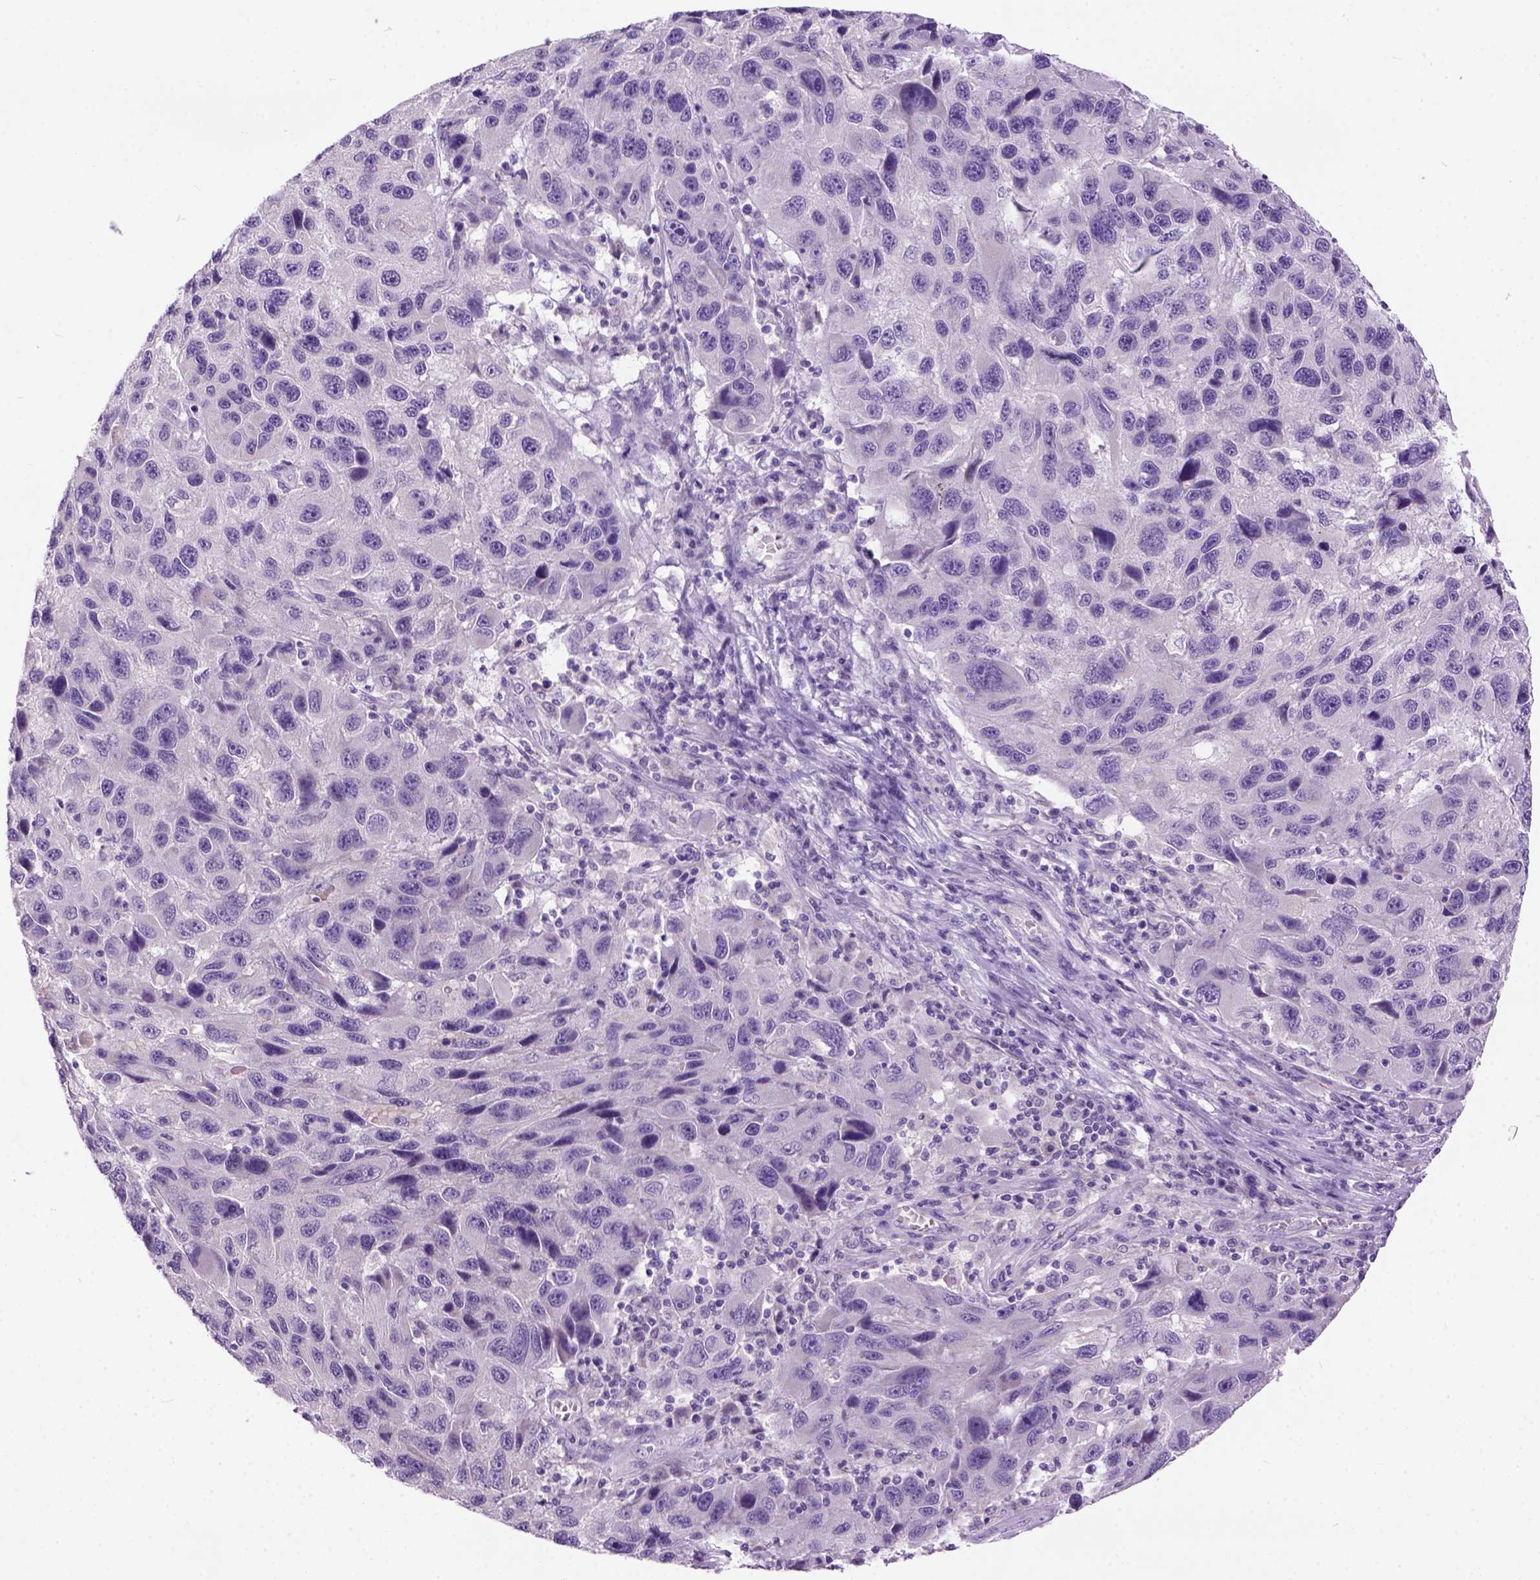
{"staining": {"intensity": "negative", "quantity": "none", "location": "none"}, "tissue": "melanoma", "cell_type": "Tumor cells", "image_type": "cancer", "snomed": [{"axis": "morphology", "description": "Malignant melanoma, NOS"}, {"axis": "topography", "description": "Skin"}], "caption": "Image shows no protein expression in tumor cells of melanoma tissue.", "gene": "MAPT", "patient": {"sex": "male", "age": 53}}